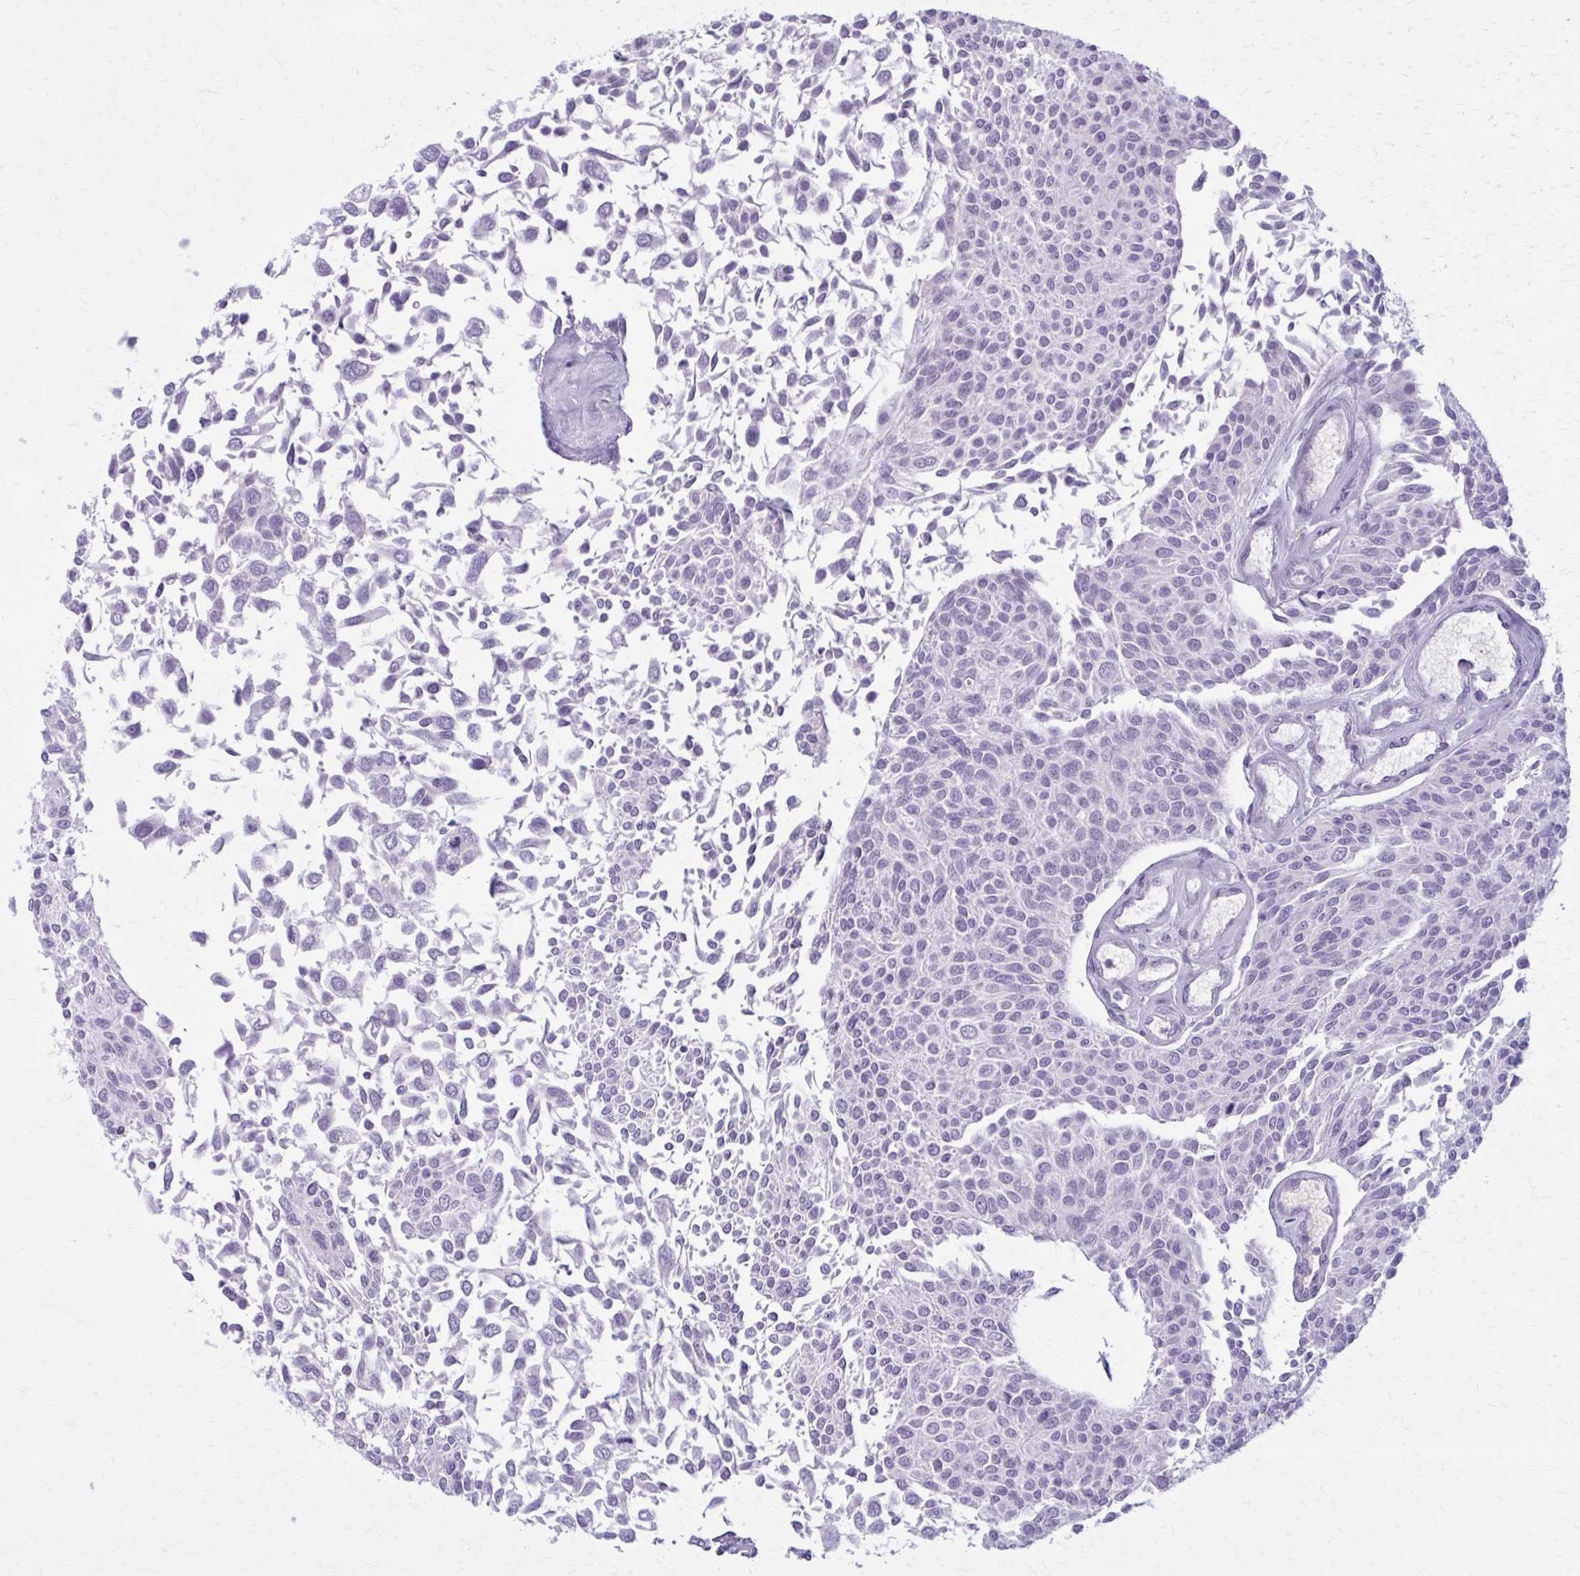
{"staining": {"intensity": "negative", "quantity": "none", "location": "none"}, "tissue": "urothelial cancer", "cell_type": "Tumor cells", "image_type": "cancer", "snomed": [{"axis": "morphology", "description": "Urothelial carcinoma, NOS"}, {"axis": "topography", "description": "Urinary bladder"}], "caption": "The immunohistochemistry (IHC) histopathology image has no significant expression in tumor cells of urothelial cancer tissue.", "gene": "CD38", "patient": {"sex": "male", "age": 55}}